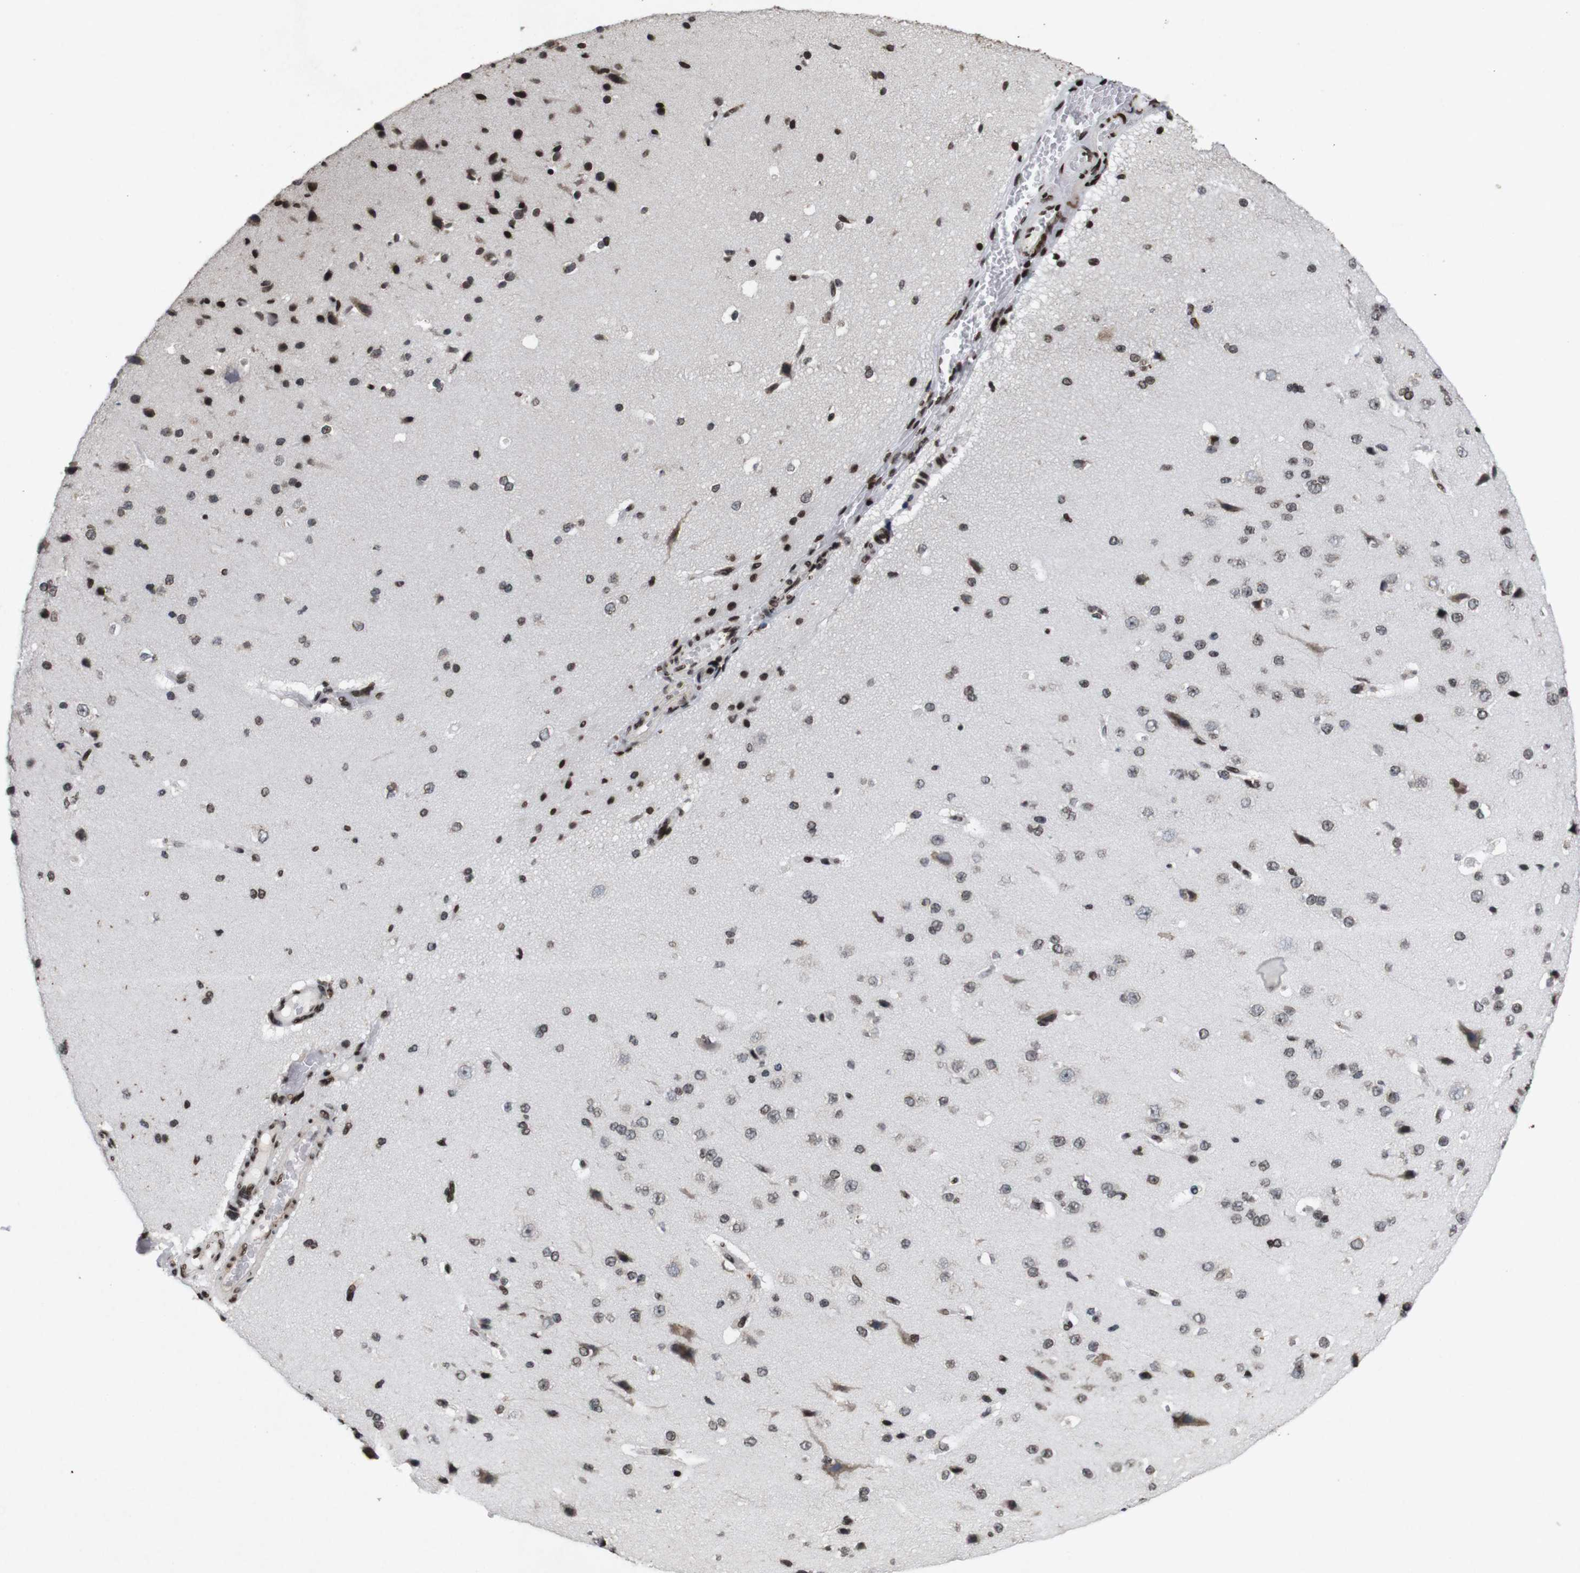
{"staining": {"intensity": "strong", "quantity": ">75%", "location": "nuclear"}, "tissue": "cerebral cortex", "cell_type": "Endothelial cells", "image_type": "normal", "snomed": [{"axis": "morphology", "description": "Normal tissue, NOS"}, {"axis": "morphology", "description": "Developmental malformation"}, {"axis": "topography", "description": "Cerebral cortex"}], "caption": "Endothelial cells exhibit high levels of strong nuclear staining in approximately >75% of cells in normal human cerebral cortex. (DAB IHC, brown staining for protein, blue staining for nuclei).", "gene": "MAGEH1", "patient": {"sex": "female", "age": 30}}